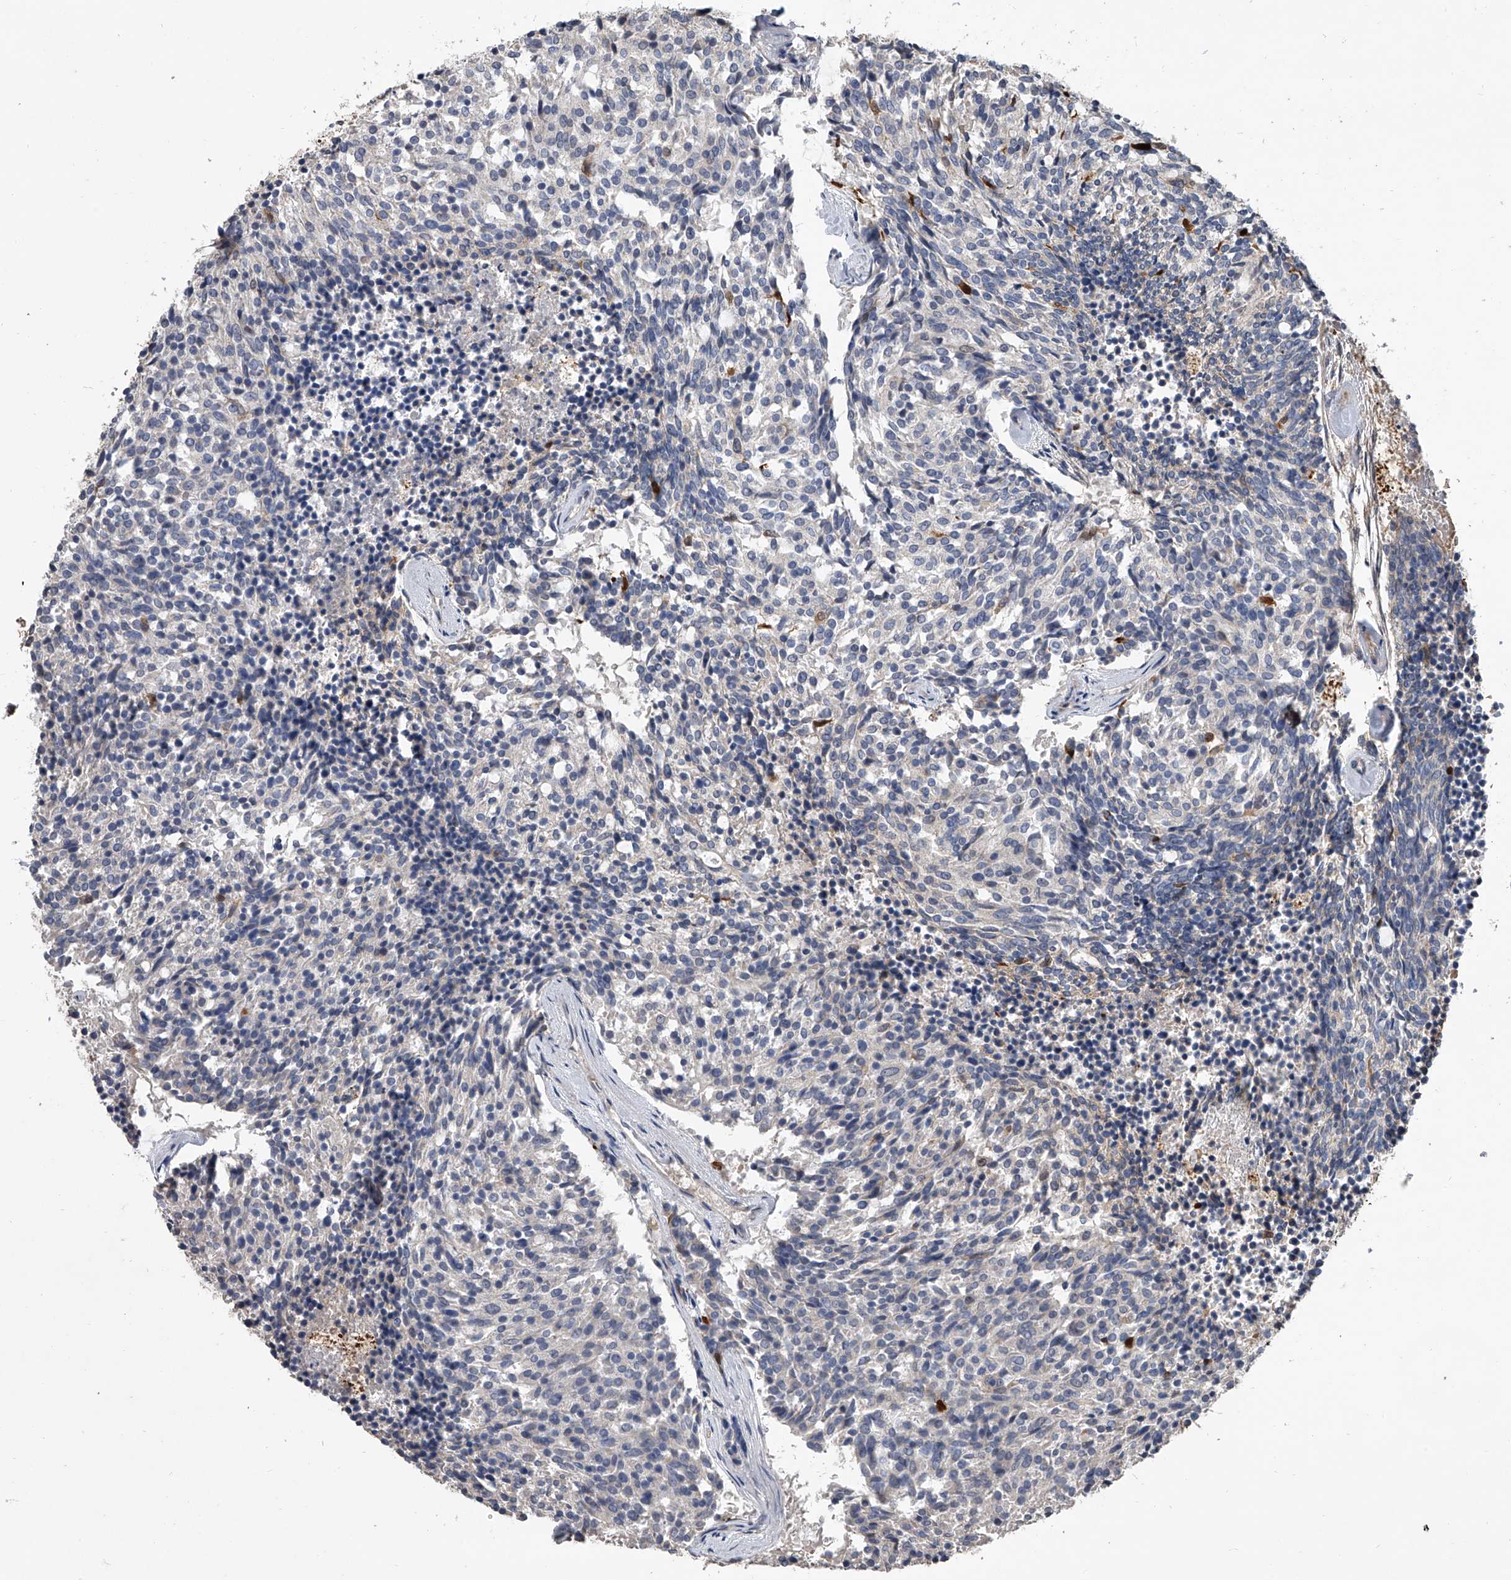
{"staining": {"intensity": "negative", "quantity": "none", "location": "none"}, "tissue": "carcinoid", "cell_type": "Tumor cells", "image_type": "cancer", "snomed": [{"axis": "morphology", "description": "Carcinoid, malignant, NOS"}, {"axis": "topography", "description": "Pancreas"}], "caption": "There is no significant positivity in tumor cells of carcinoid. Nuclei are stained in blue.", "gene": "DOCK9", "patient": {"sex": "female", "age": 54}}